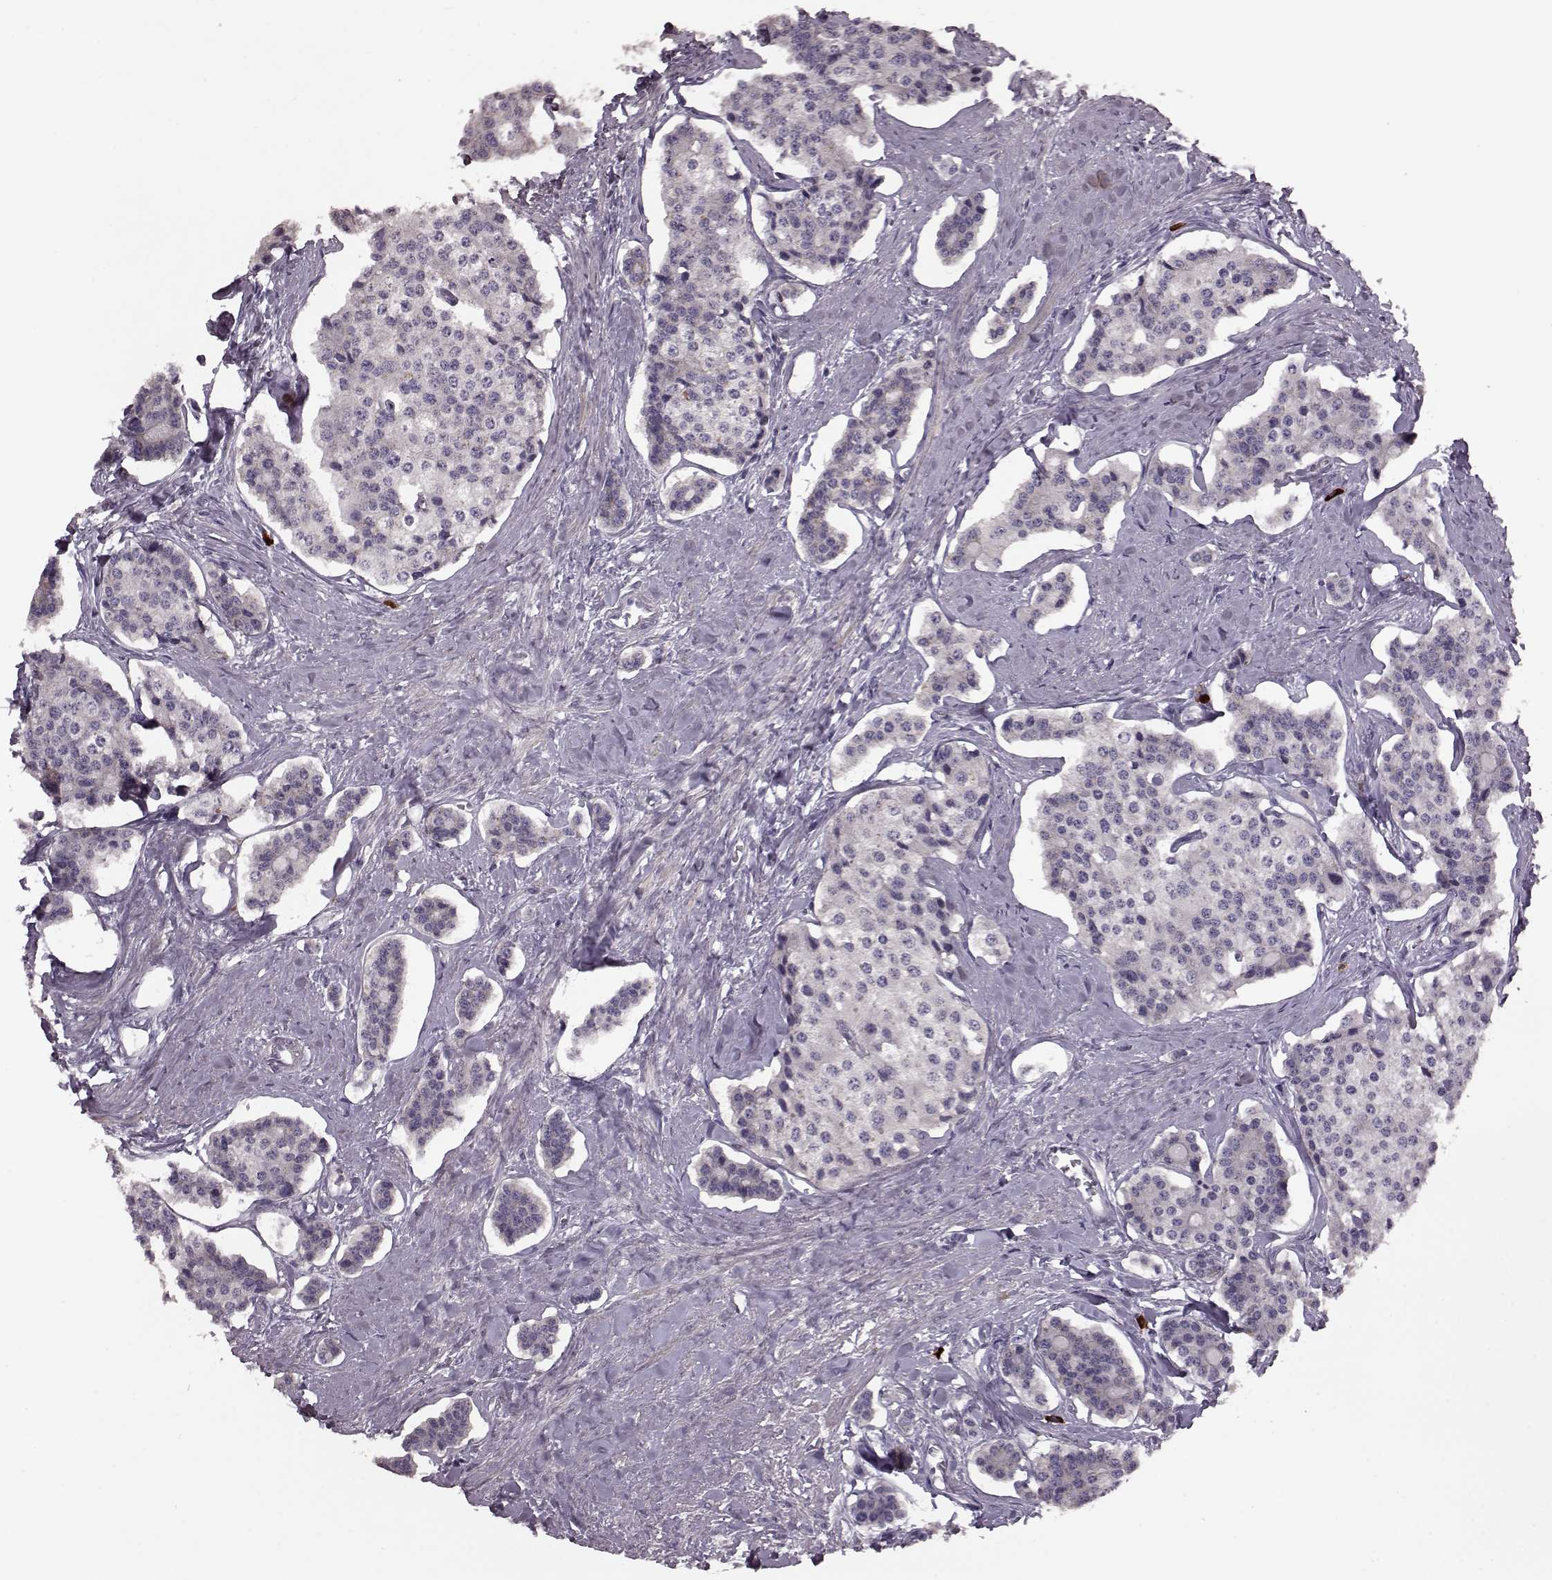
{"staining": {"intensity": "negative", "quantity": "none", "location": "none"}, "tissue": "carcinoid", "cell_type": "Tumor cells", "image_type": "cancer", "snomed": [{"axis": "morphology", "description": "Carcinoid, malignant, NOS"}, {"axis": "topography", "description": "Small intestine"}], "caption": "Tumor cells show no significant staining in carcinoid (malignant).", "gene": "SLC52A3", "patient": {"sex": "female", "age": 65}}